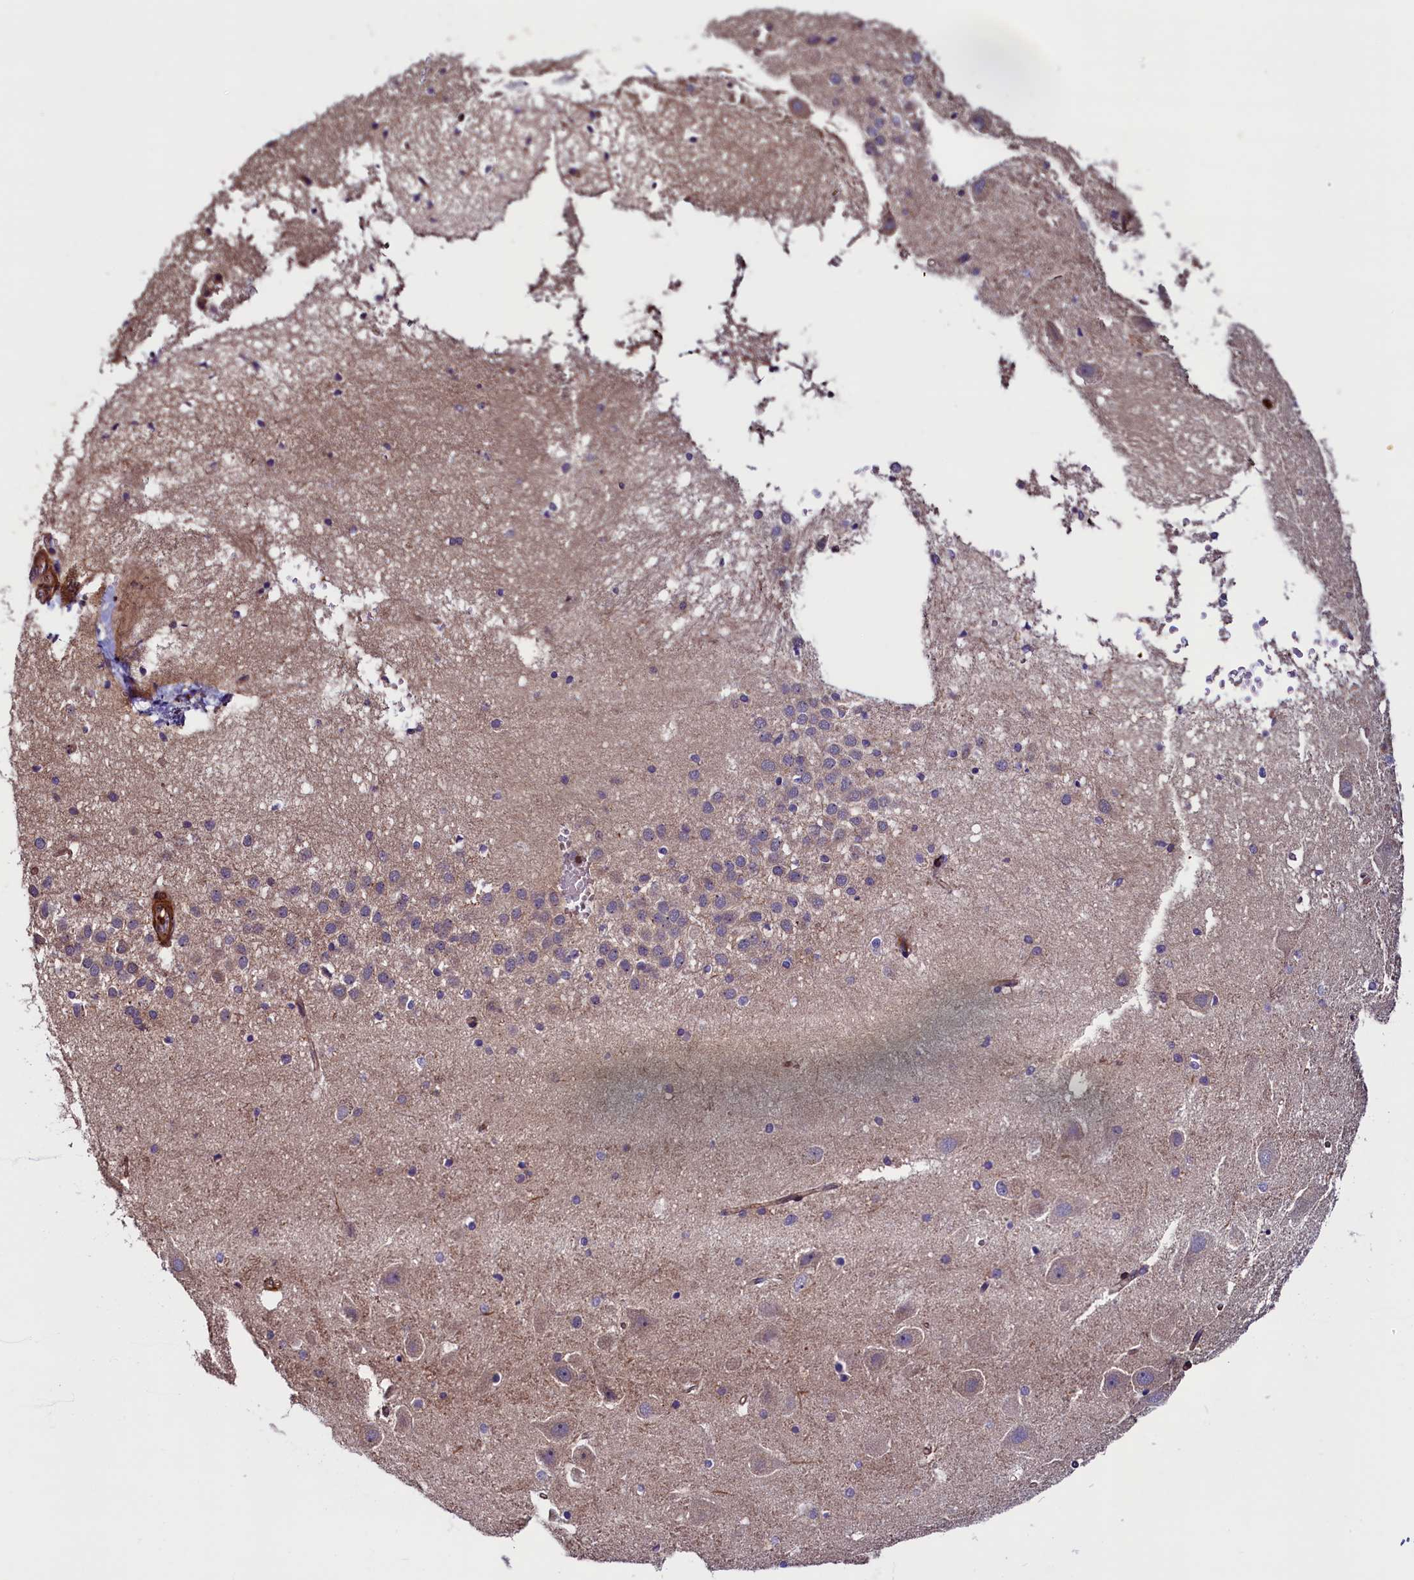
{"staining": {"intensity": "negative", "quantity": "none", "location": "none"}, "tissue": "hippocampus", "cell_type": "Glial cells", "image_type": "normal", "snomed": [{"axis": "morphology", "description": "Normal tissue, NOS"}, {"axis": "topography", "description": "Hippocampus"}], "caption": "High magnification brightfield microscopy of normal hippocampus stained with DAB (brown) and counterstained with hematoxylin (blue): glial cells show no significant positivity.", "gene": "DUOXA1", "patient": {"sex": "female", "age": 52}}